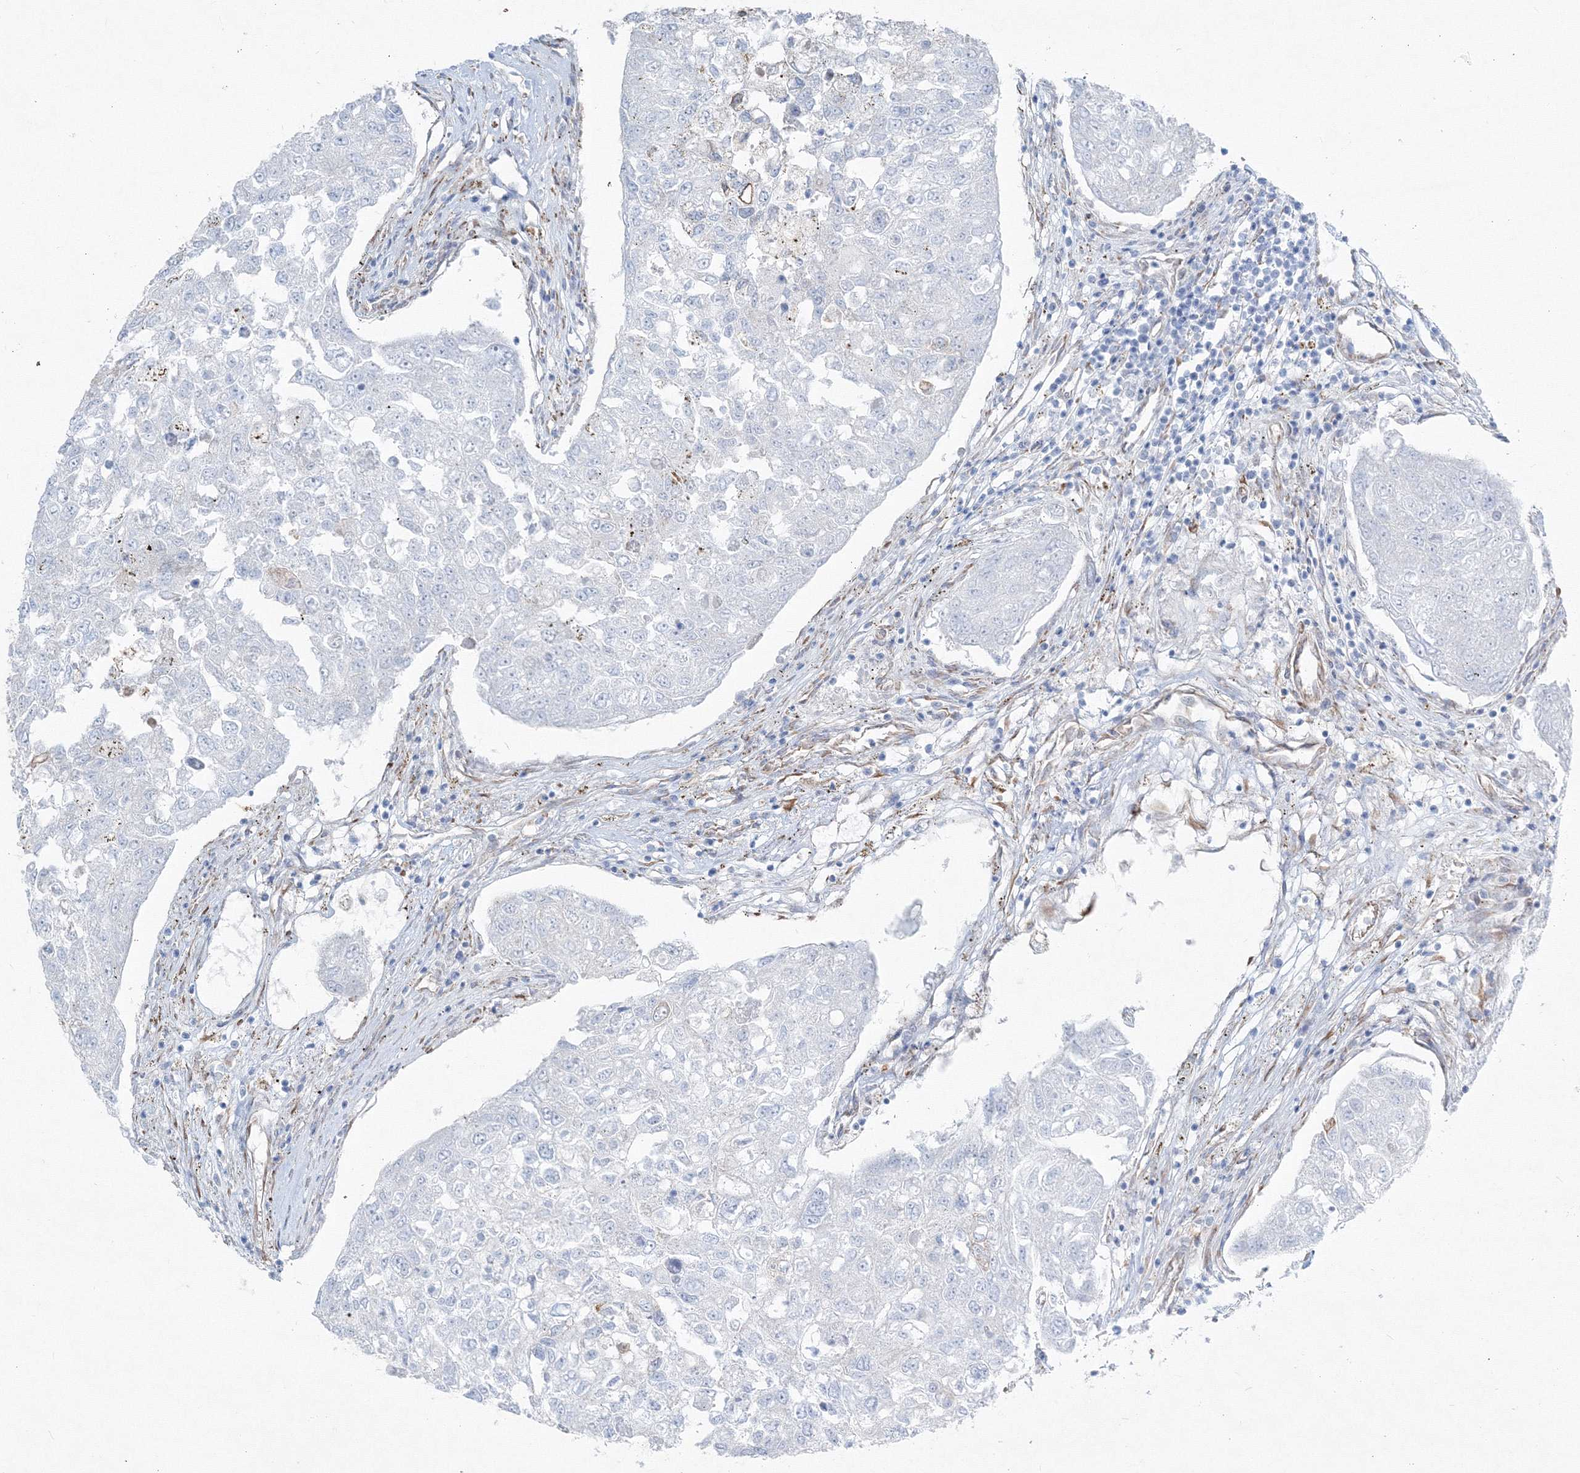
{"staining": {"intensity": "negative", "quantity": "none", "location": "none"}, "tissue": "urothelial cancer", "cell_type": "Tumor cells", "image_type": "cancer", "snomed": [{"axis": "morphology", "description": "Urothelial carcinoma, High grade"}, {"axis": "topography", "description": "Lymph node"}, {"axis": "topography", "description": "Urinary bladder"}], "caption": "A histopathology image of high-grade urothelial carcinoma stained for a protein shows no brown staining in tumor cells.", "gene": "RCN1", "patient": {"sex": "male", "age": 51}}